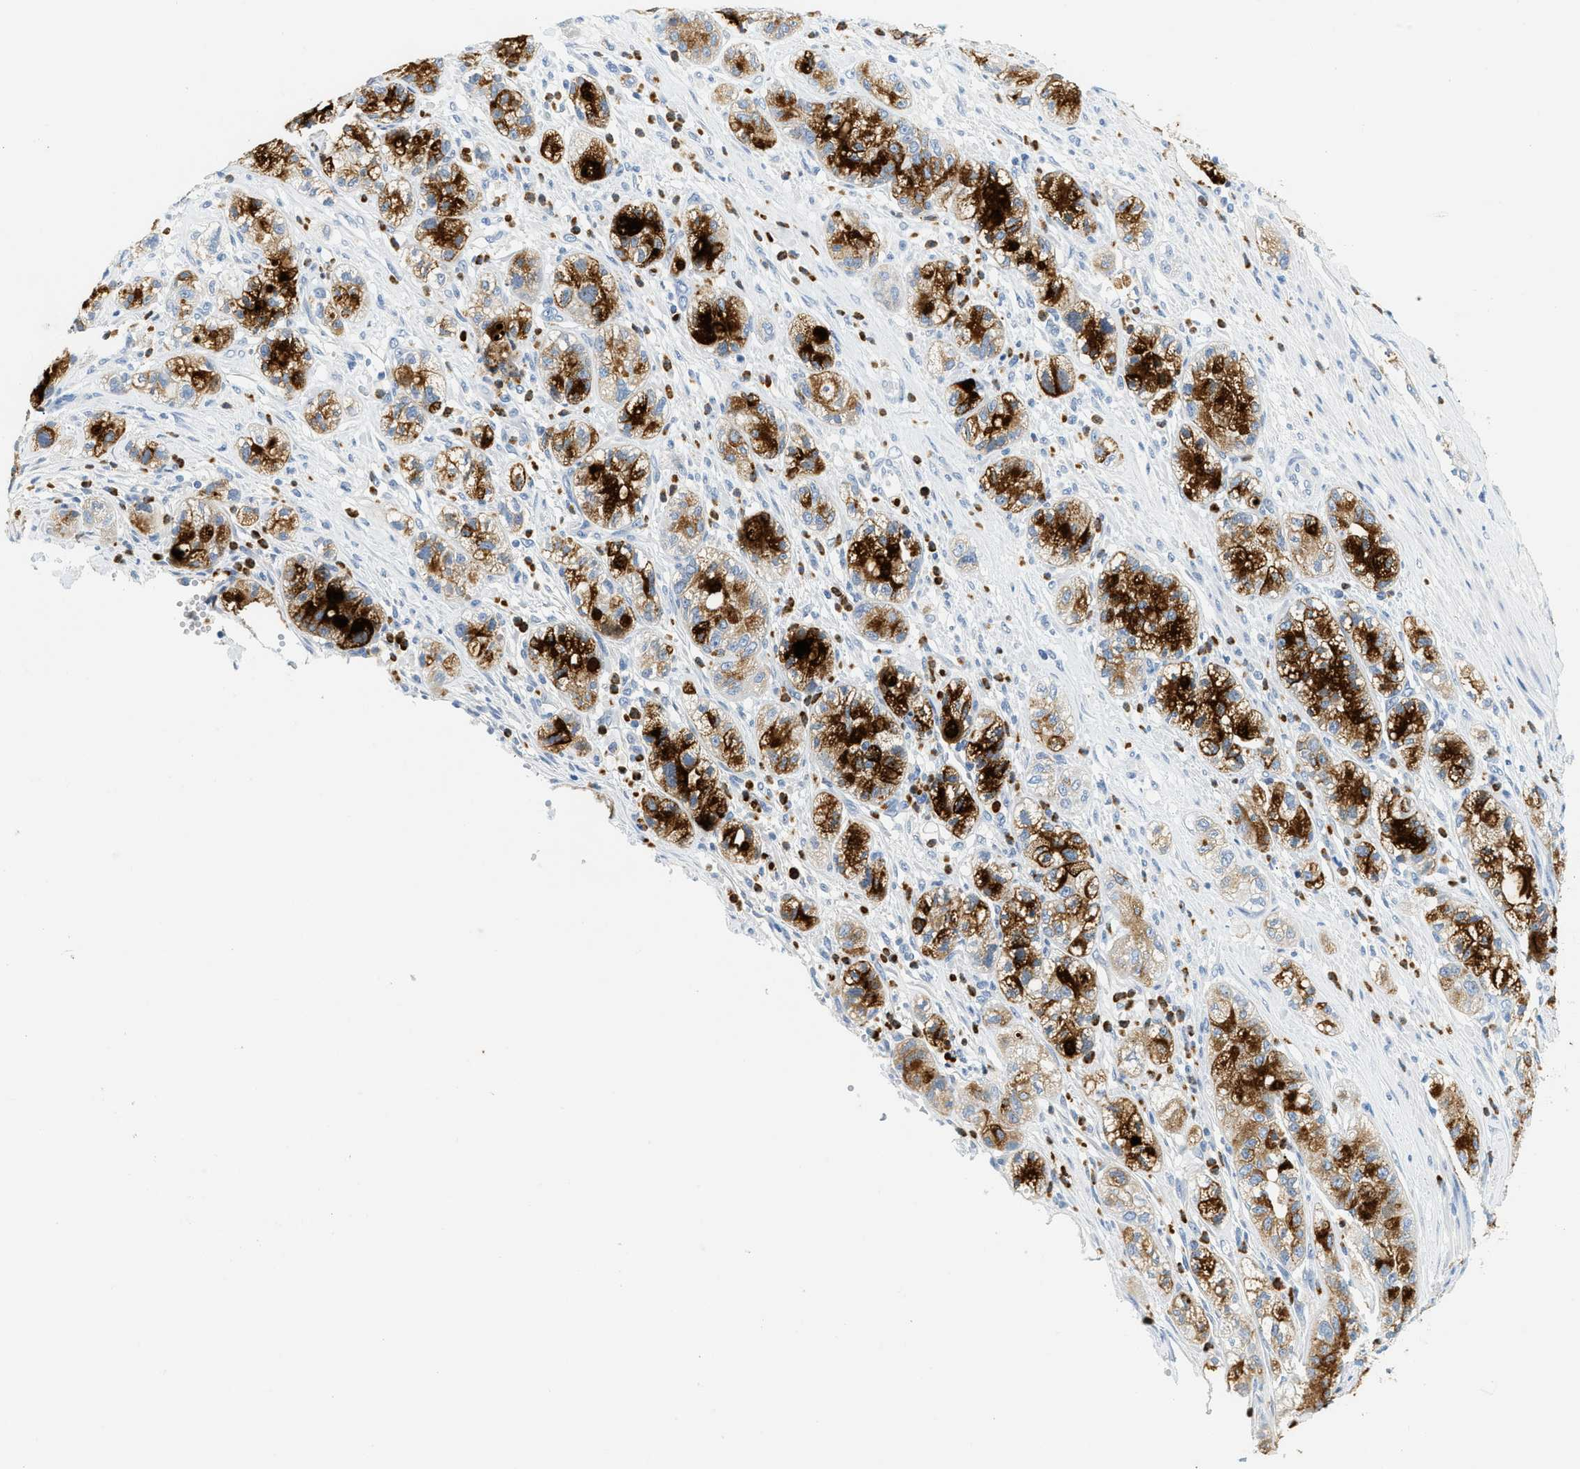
{"staining": {"intensity": "strong", "quantity": ">75%", "location": "cytoplasmic/membranous"}, "tissue": "pancreatic cancer", "cell_type": "Tumor cells", "image_type": "cancer", "snomed": [{"axis": "morphology", "description": "Adenocarcinoma, NOS"}, {"axis": "topography", "description": "Pancreas"}], "caption": "Pancreatic adenocarcinoma stained for a protein demonstrates strong cytoplasmic/membranous positivity in tumor cells. The staining is performed using DAB brown chromogen to label protein expression. The nuclei are counter-stained blue using hematoxylin.", "gene": "LCN2", "patient": {"sex": "female", "age": 78}}